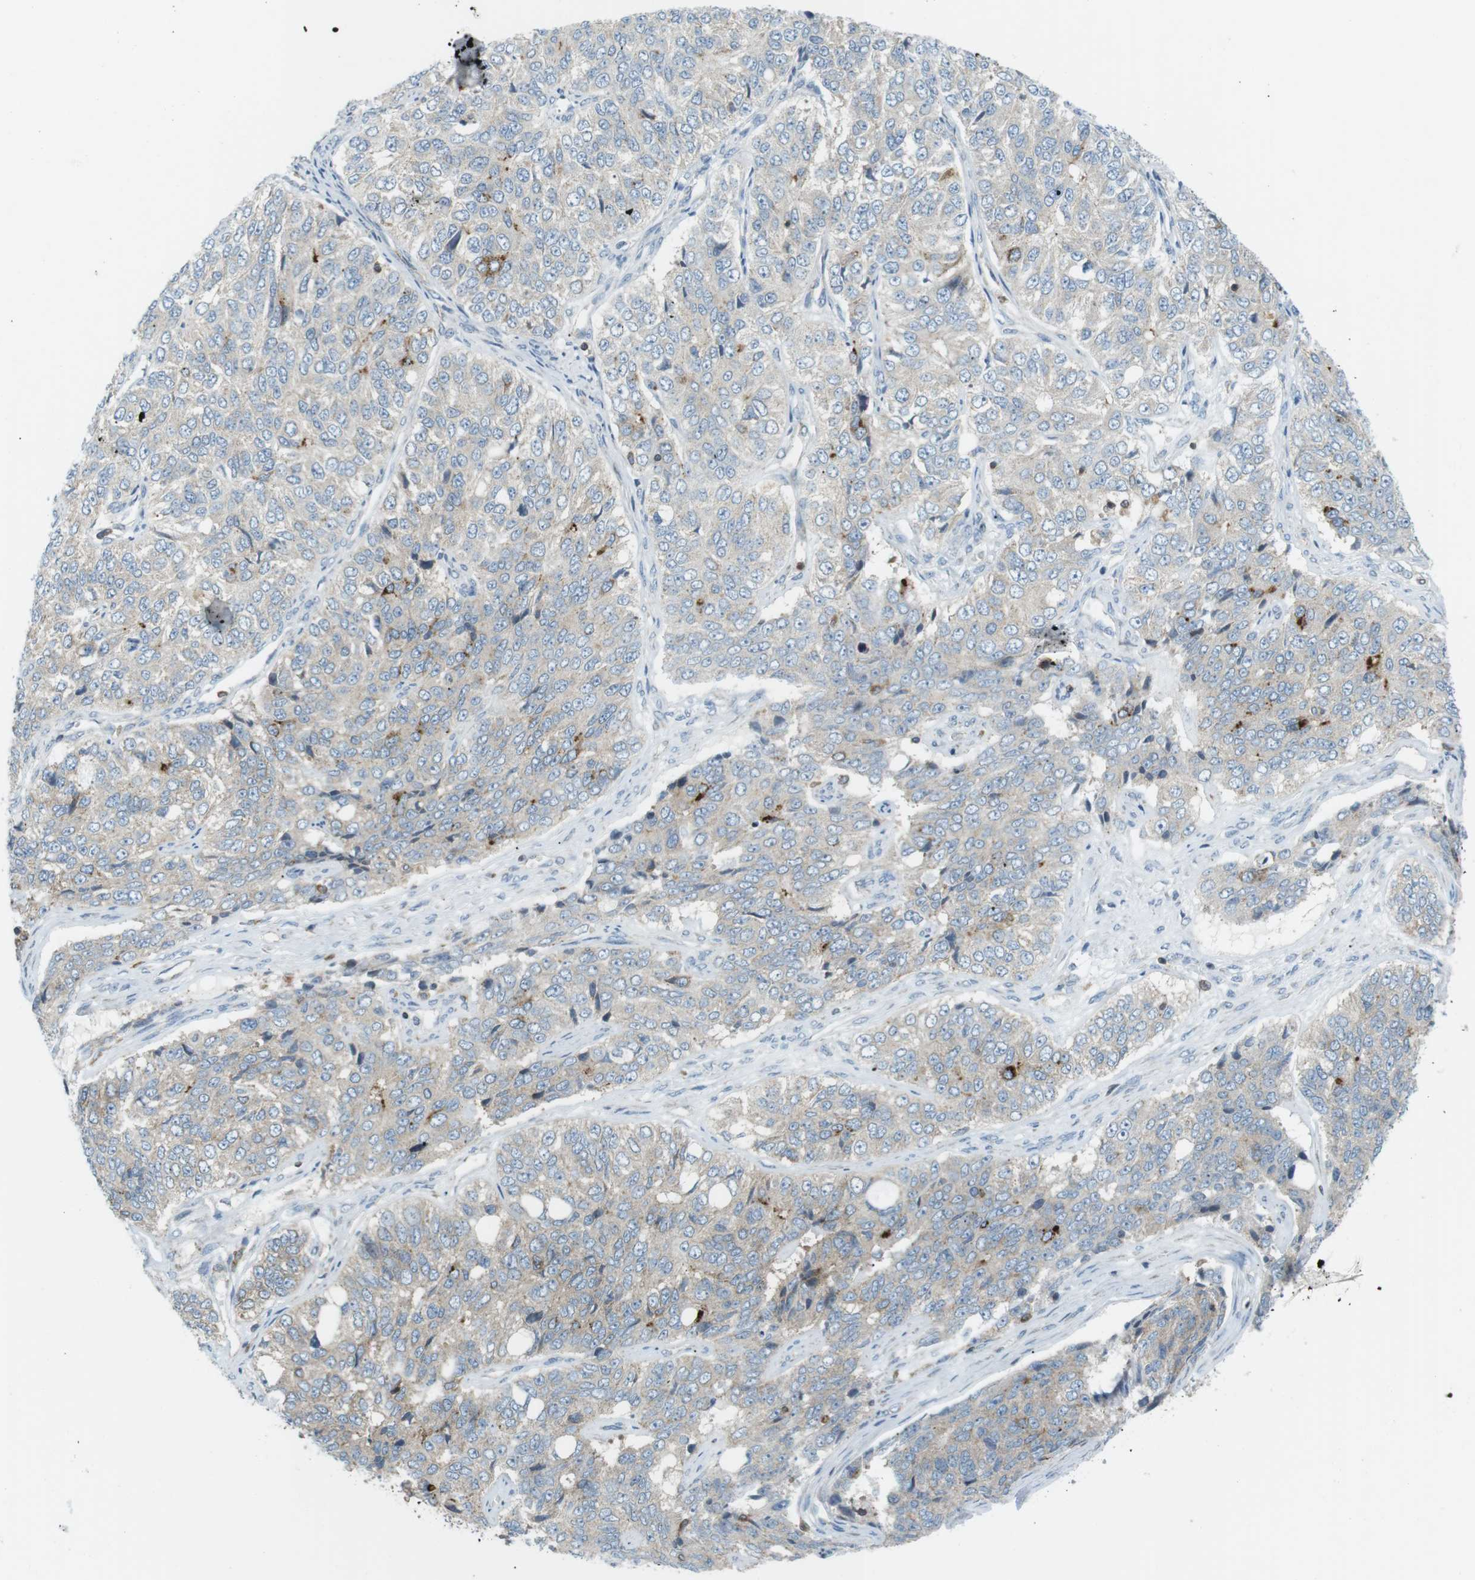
{"staining": {"intensity": "negative", "quantity": "none", "location": "none"}, "tissue": "ovarian cancer", "cell_type": "Tumor cells", "image_type": "cancer", "snomed": [{"axis": "morphology", "description": "Carcinoma, endometroid"}, {"axis": "topography", "description": "Ovary"}], "caption": "Tumor cells are negative for brown protein staining in endometroid carcinoma (ovarian).", "gene": "FLII", "patient": {"sex": "female", "age": 51}}